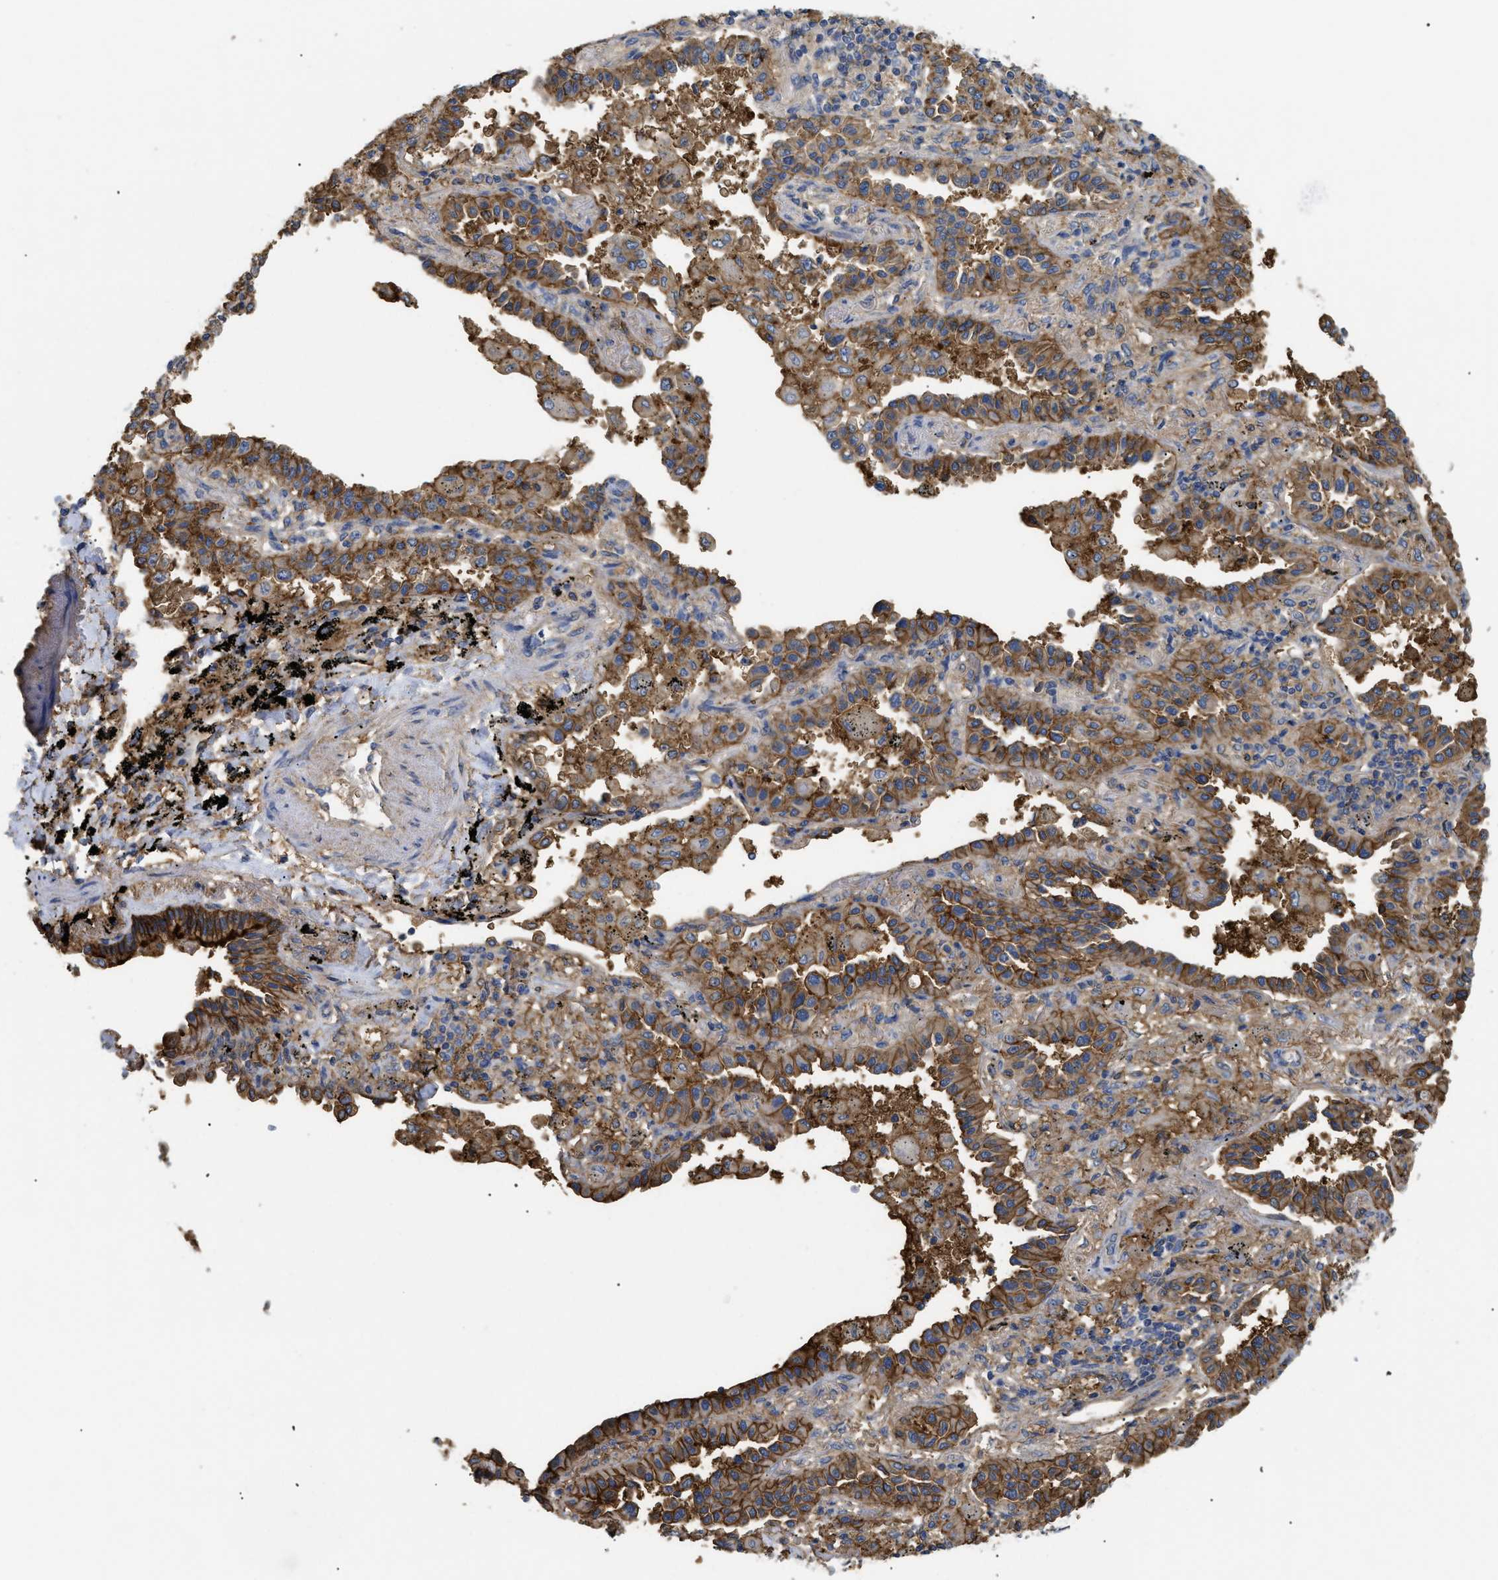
{"staining": {"intensity": "moderate", "quantity": ">75%", "location": "cytoplasmic/membranous"}, "tissue": "lung cancer", "cell_type": "Tumor cells", "image_type": "cancer", "snomed": [{"axis": "morphology", "description": "Normal tissue, NOS"}, {"axis": "morphology", "description": "Adenocarcinoma, NOS"}, {"axis": "topography", "description": "Lung"}], "caption": "Immunohistochemistry (DAB) staining of human lung cancer demonstrates moderate cytoplasmic/membranous protein staining in approximately >75% of tumor cells. (IHC, brightfield microscopy, high magnification).", "gene": "ANXA4", "patient": {"sex": "male", "age": 59}}